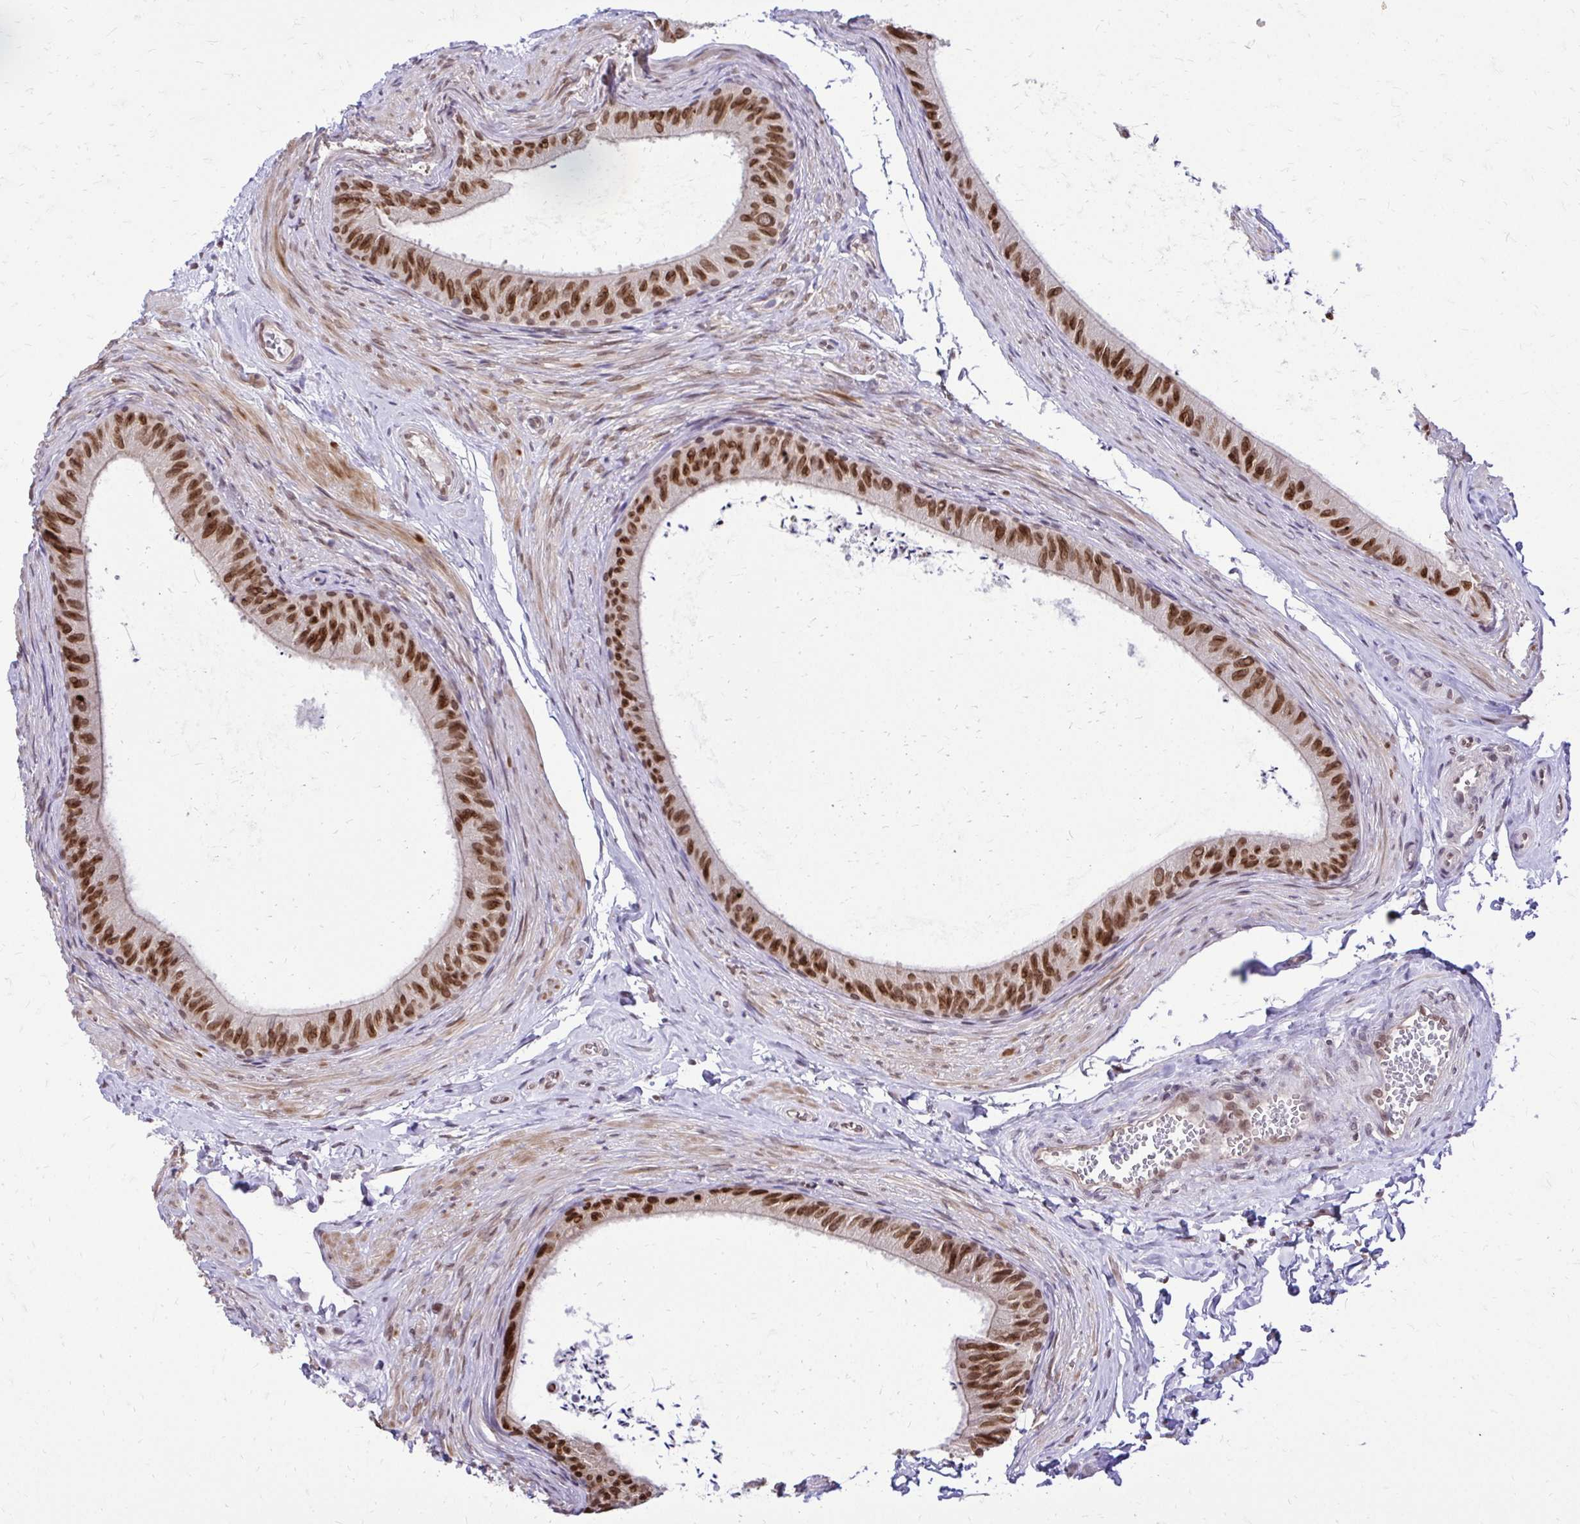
{"staining": {"intensity": "strong", "quantity": ">75%", "location": "nuclear"}, "tissue": "epididymis", "cell_type": "Glandular cells", "image_type": "normal", "snomed": [{"axis": "morphology", "description": "Normal tissue, NOS"}, {"axis": "topography", "description": "Epididymis, spermatic cord, NOS"}, {"axis": "topography", "description": "Epididymis"}, {"axis": "topography", "description": "Peripheral nerve tissue"}], "caption": "Immunohistochemistry of unremarkable epididymis displays high levels of strong nuclear positivity in about >75% of glandular cells. The staining was performed using DAB (3,3'-diaminobenzidine) to visualize the protein expression in brown, while the nuclei were stained in blue with hematoxylin (Magnification: 20x).", "gene": "BANF1", "patient": {"sex": "male", "age": 29}}